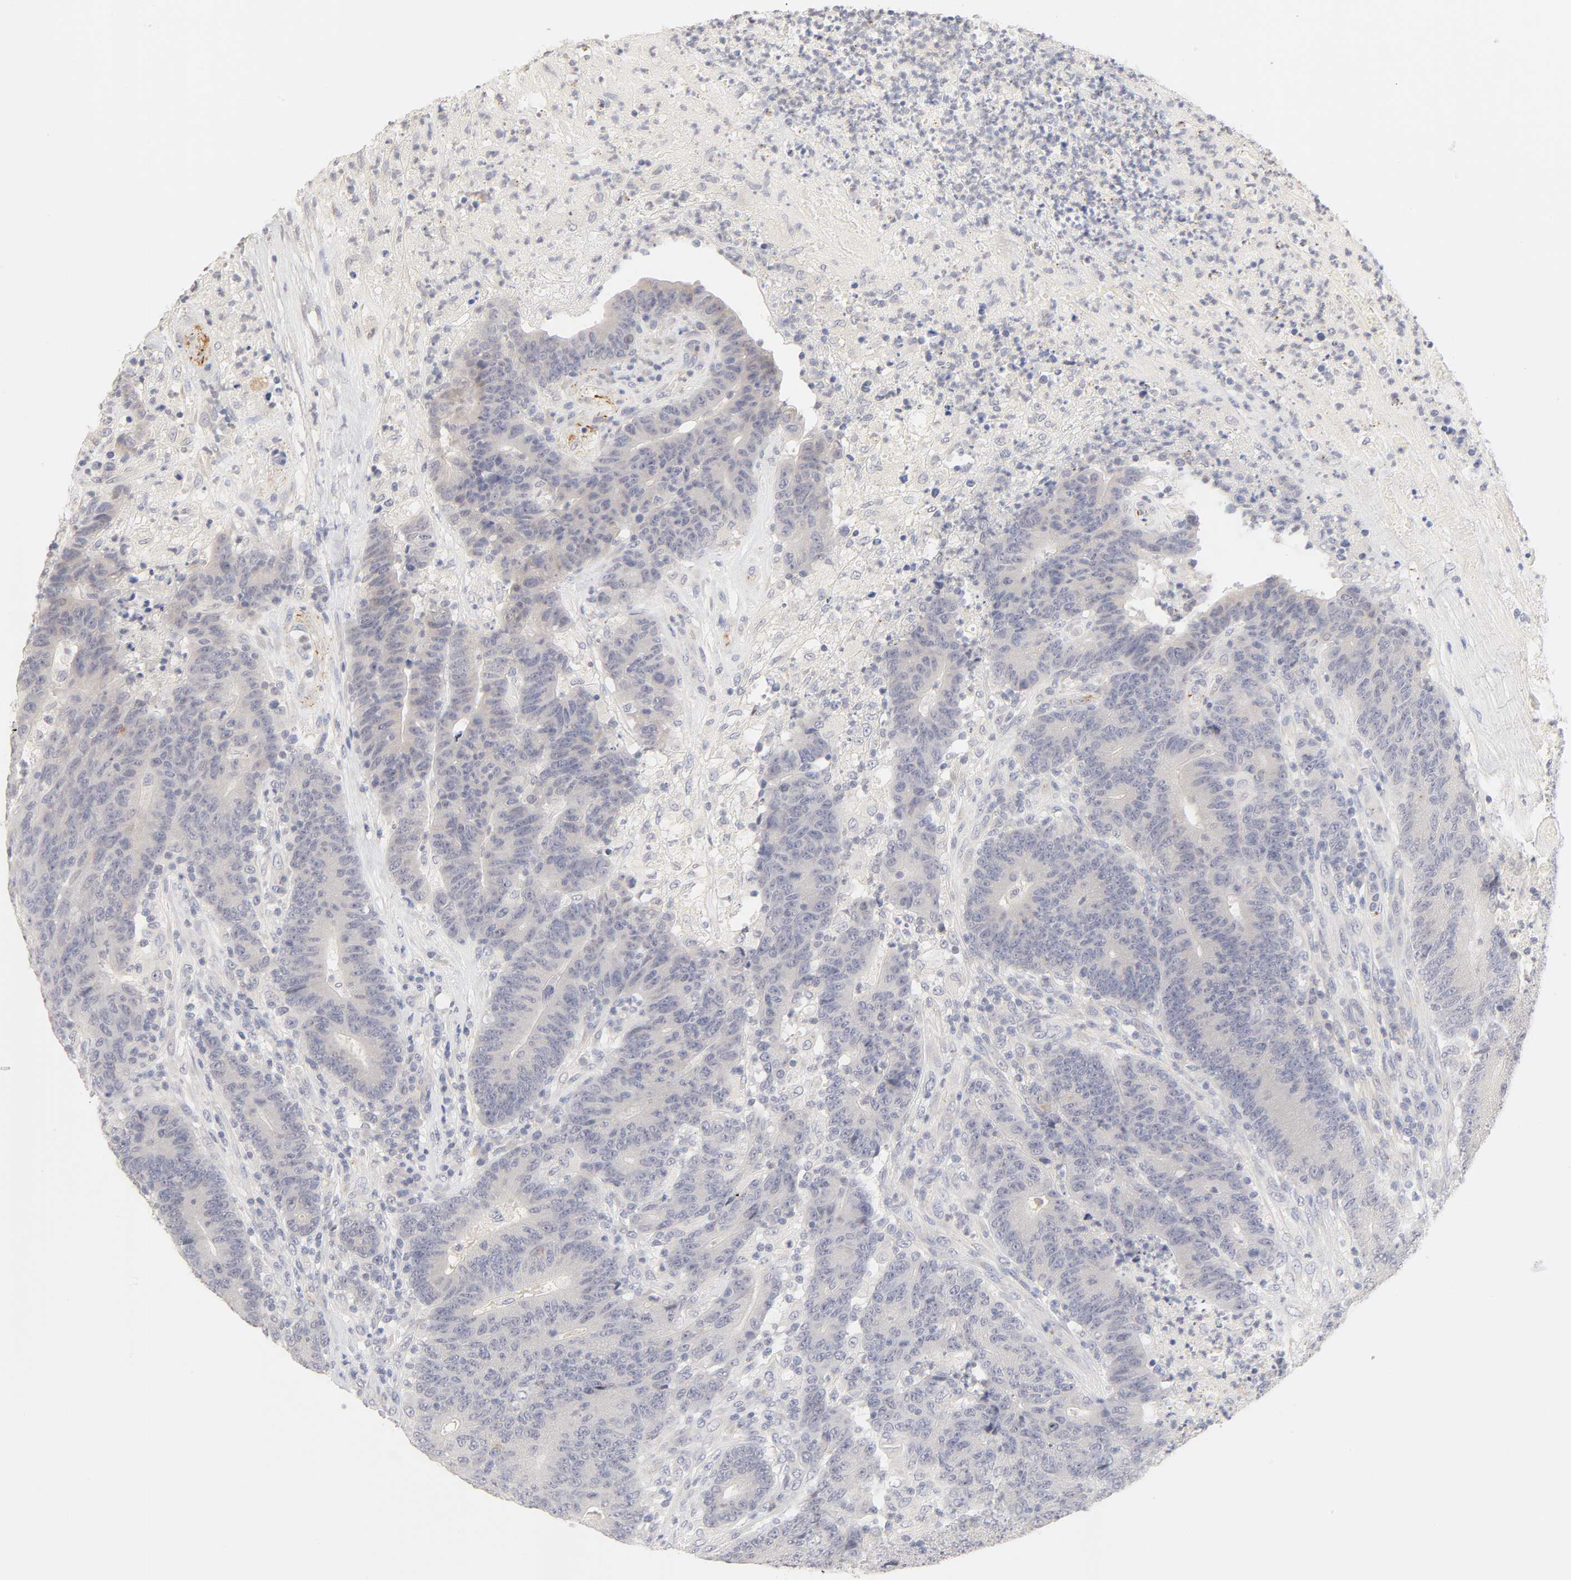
{"staining": {"intensity": "moderate", "quantity": "<25%", "location": "cytoplasmic/membranous"}, "tissue": "colorectal cancer", "cell_type": "Tumor cells", "image_type": "cancer", "snomed": [{"axis": "morphology", "description": "Normal tissue, NOS"}, {"axis": "morphology", "description": "Adenocarcinoma, NOS"}, {"axis": "topography", "description": "Colon"}], "caption": "Protein expression analysis of human colorectal cancer (adenocarcinoma) reveals moderate cytoplasmic/membranous expression in approximately <25% of tumor cells. (IHC, brightfield microscopy, high magnification).", "gene": "CYP4B1", "patient": {"sex": "female", "age": 75}}